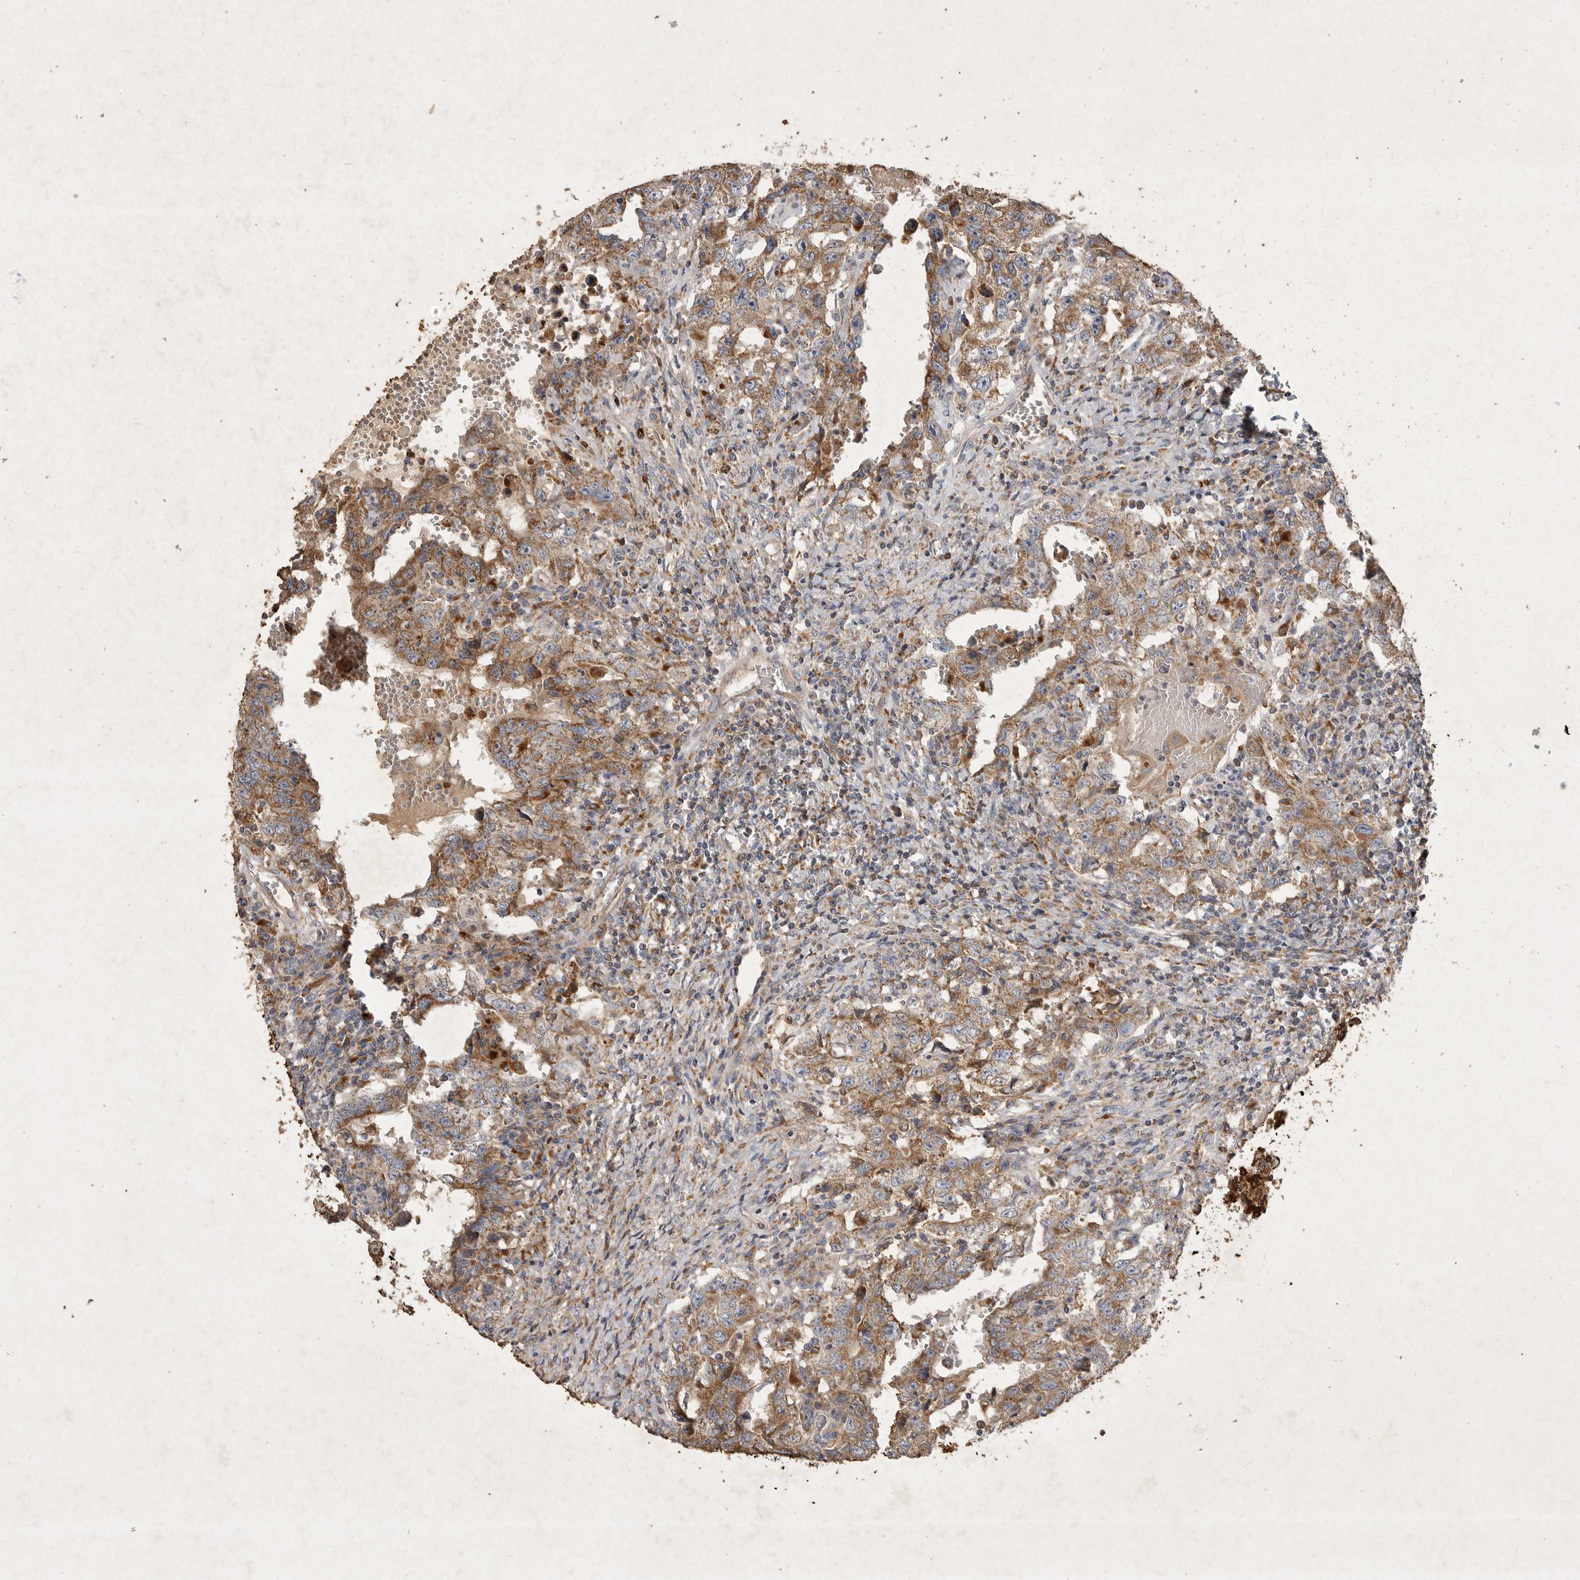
{"staining": {"intensity": "moderate", "quantity": ">75%", "location": "cytoplasmic/membranous"}, "tissue": "testis cancer", "cell_type": "Tumor cells", "image_type": "cancer", "snomed": [{"axis": "morphology", "description": "Carcinoma, Embryonal, NOS"}, {"axis": "topography", "description": "Testis"}], "caption": "There is medium levels of moderate cytoplasmic/membranous positivity in tumor cells of testis cancer, as demonstrated by immunohistochemical staining (brown color).", "gene": "MRPL41", "patient": {"sex": "male", "age": 26}}